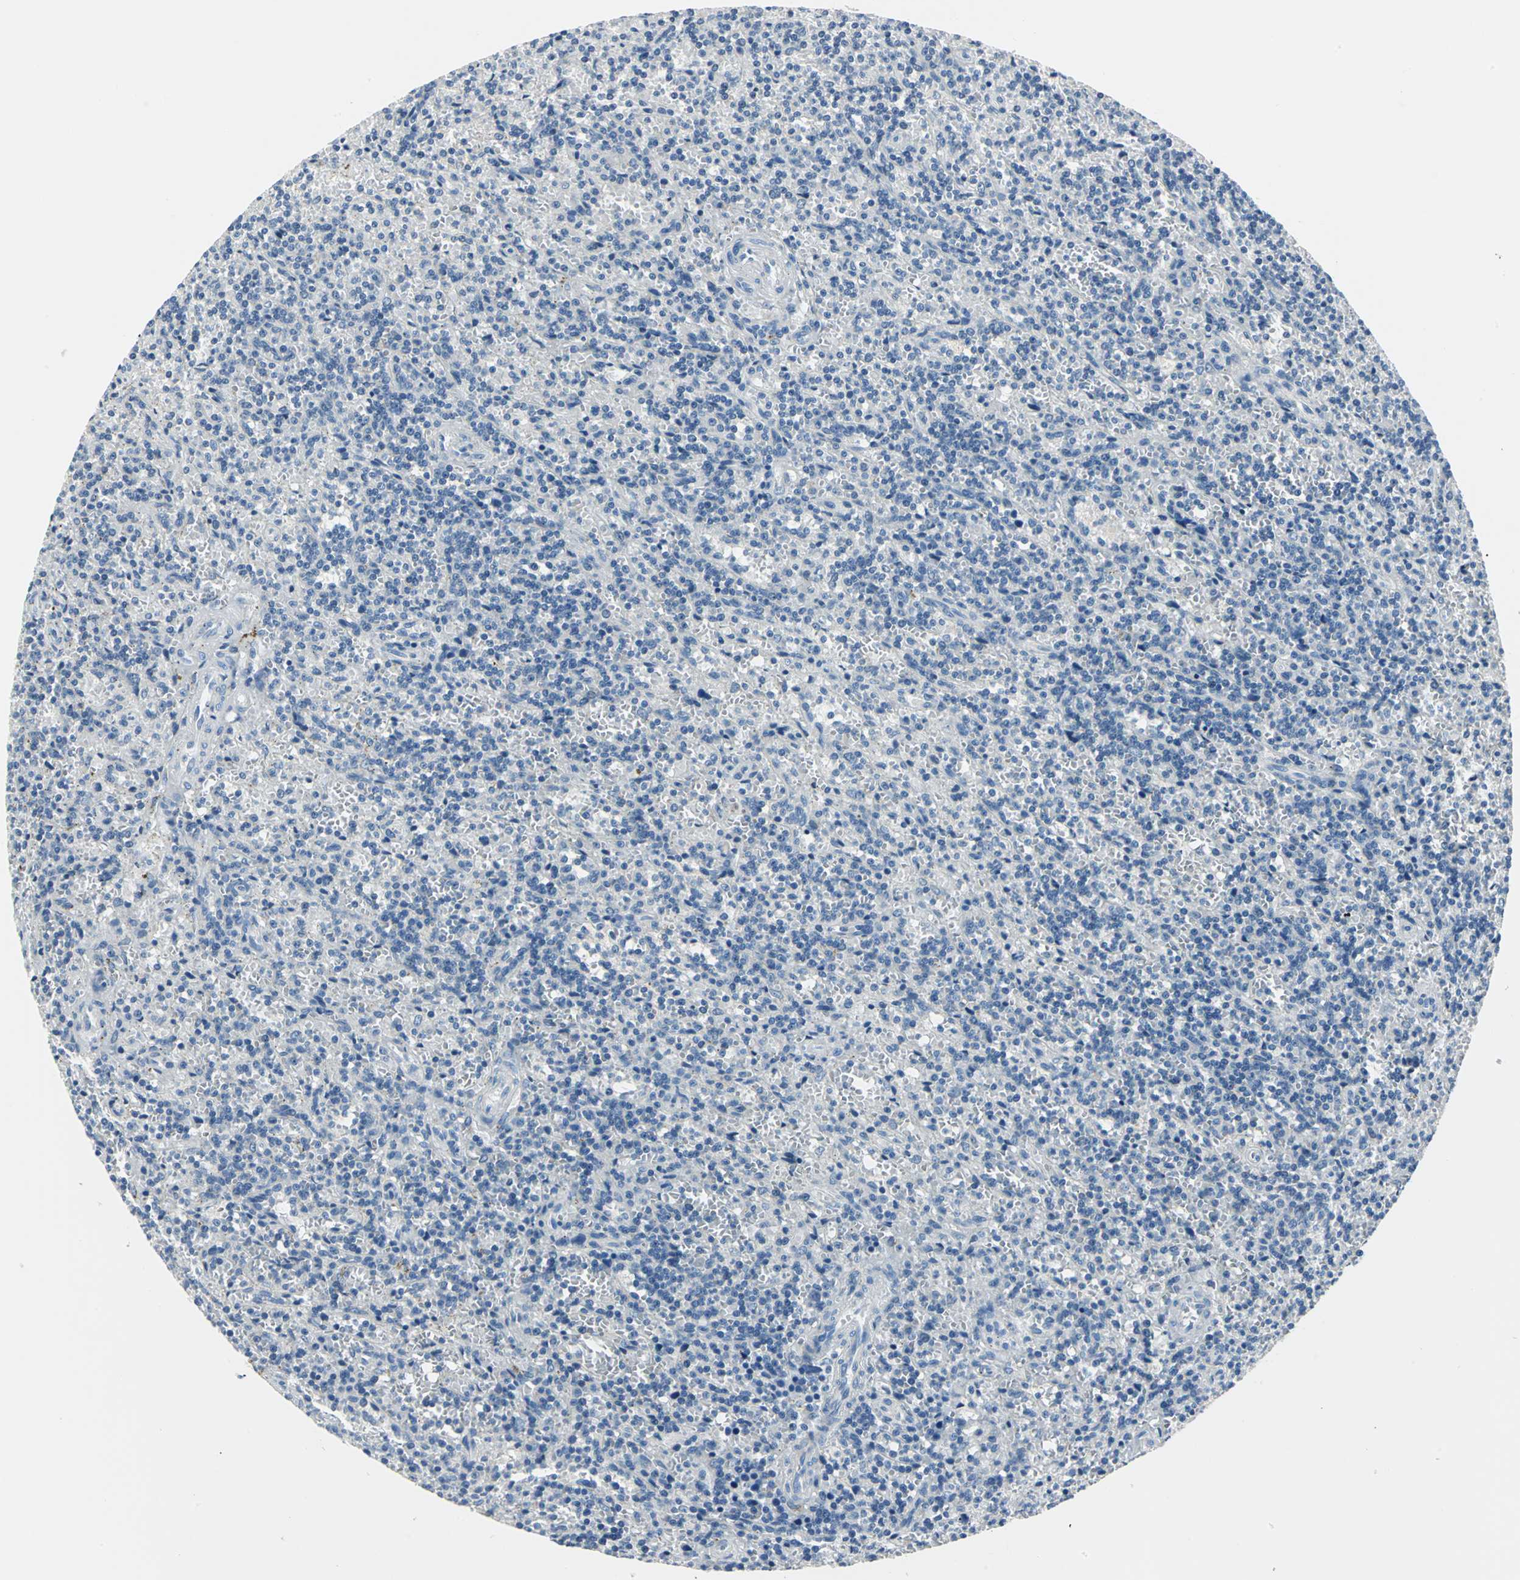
{"staining": {"intensity": "negative", "quantity": "none", "location": "none"}, "tissue": "lymphoma", "cell_type": "Tumor cells", "image_type": "cancer", "snomed": [{"axis": "morphology", "description": "Malignant lymphoma, non-Hodgkin's type, Low grade"}, {"axis": "topography", "description": "Spleen"}], "caption": "Malignant lymphoma, non-Hodgkin's type (low-grade) was stained to show a protein in brown. There is no significant staining in tumor cells.", "gene": "B3GNT2", "patient": {"sex": "male", "age": 73}}